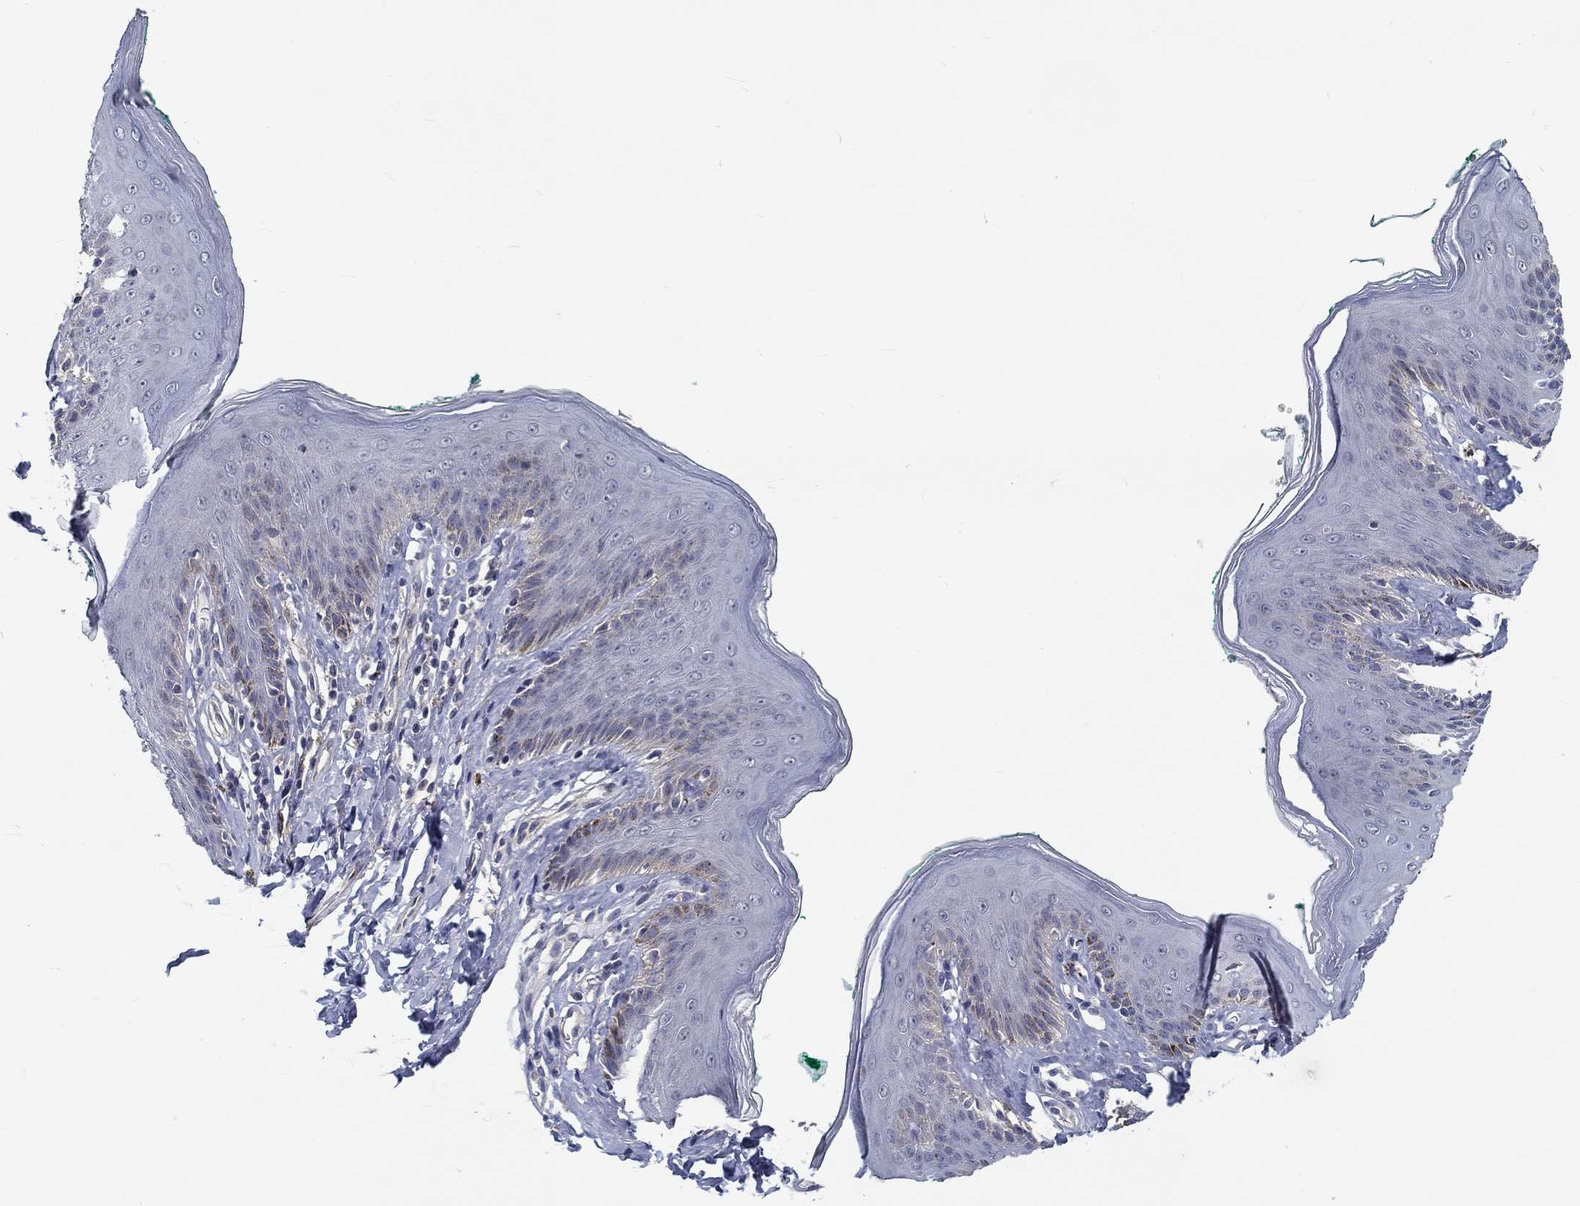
{"staining": {"intensity": "negative", "quantity": "none", "location": "none"}, "tissue": "skin", "cell_type": "Epidermal cells", "image_type": "normal", "snomed": [{"axis": "morphology", "description": "Normal tissue, NOS"}, {"axis": "topography", "description": "Vulva"}], "caption": "Immunohistochemical staining of normal human skin exhibits no significant expression in epidermal cells.", "gene": "MYBPC1", "patient": {"sex": "female", "age": 66}}